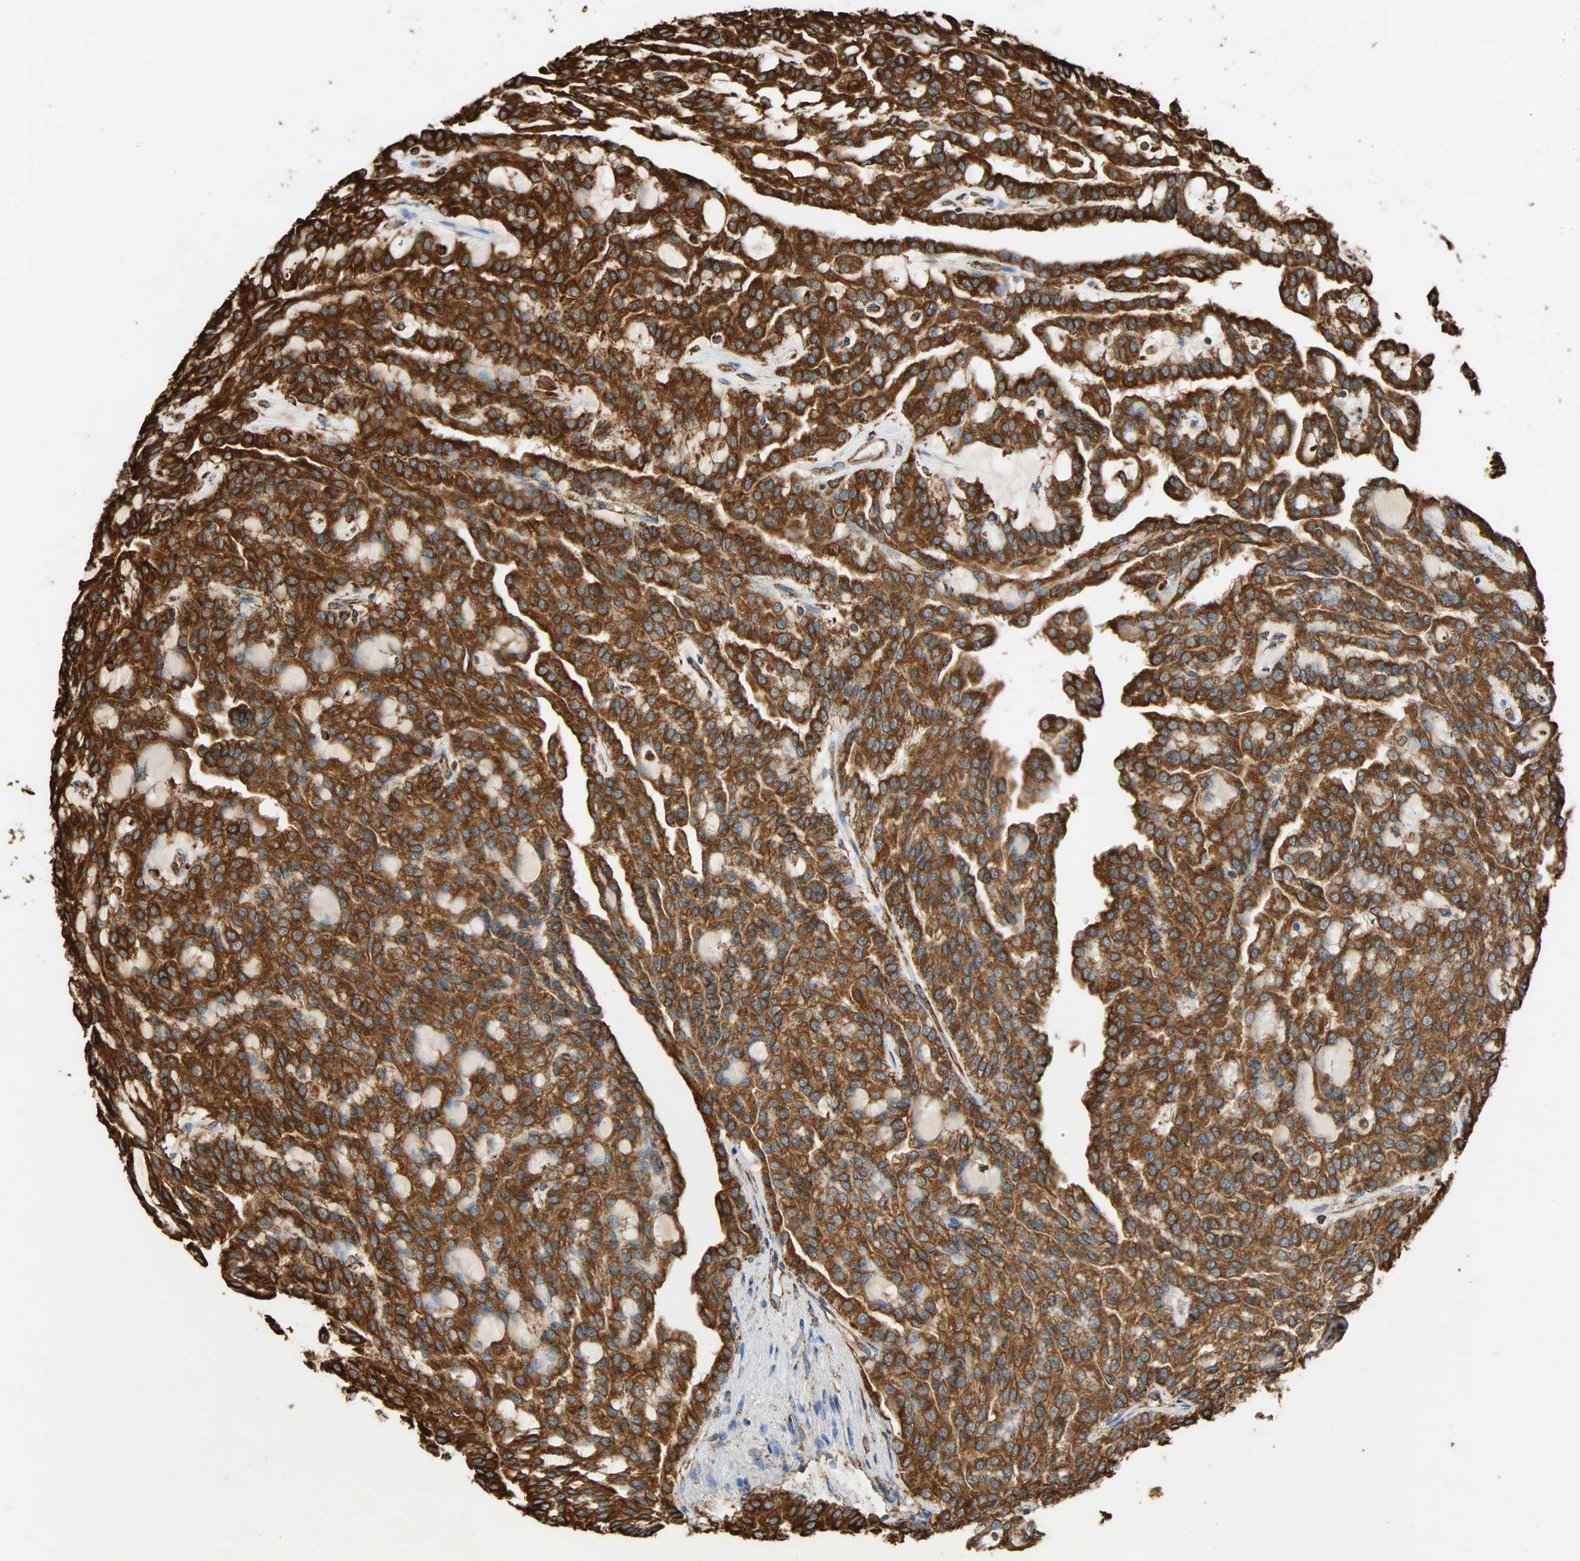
{"staining": {"intensity": "strong", "quantity": ">75%", "location": "cytoplasmic/membranous"}, "tissue": "renal cancer", "cell_type": "Tumor cells", "image_type": "cancer", "snomed": [{"axis": "morphology", "description": "Adenocarcinoma, NOS"}, {"axis": "topography", "description": "Kidney"}], "caption": "Brown immunohistochemical staining in human adenocarcinoma (renal) shows strong cytoplasmic/membranous expression in about >75% of tumor cells.", "gene": "HSP90B1", "patient": {"sex": "male", "age": 63}}